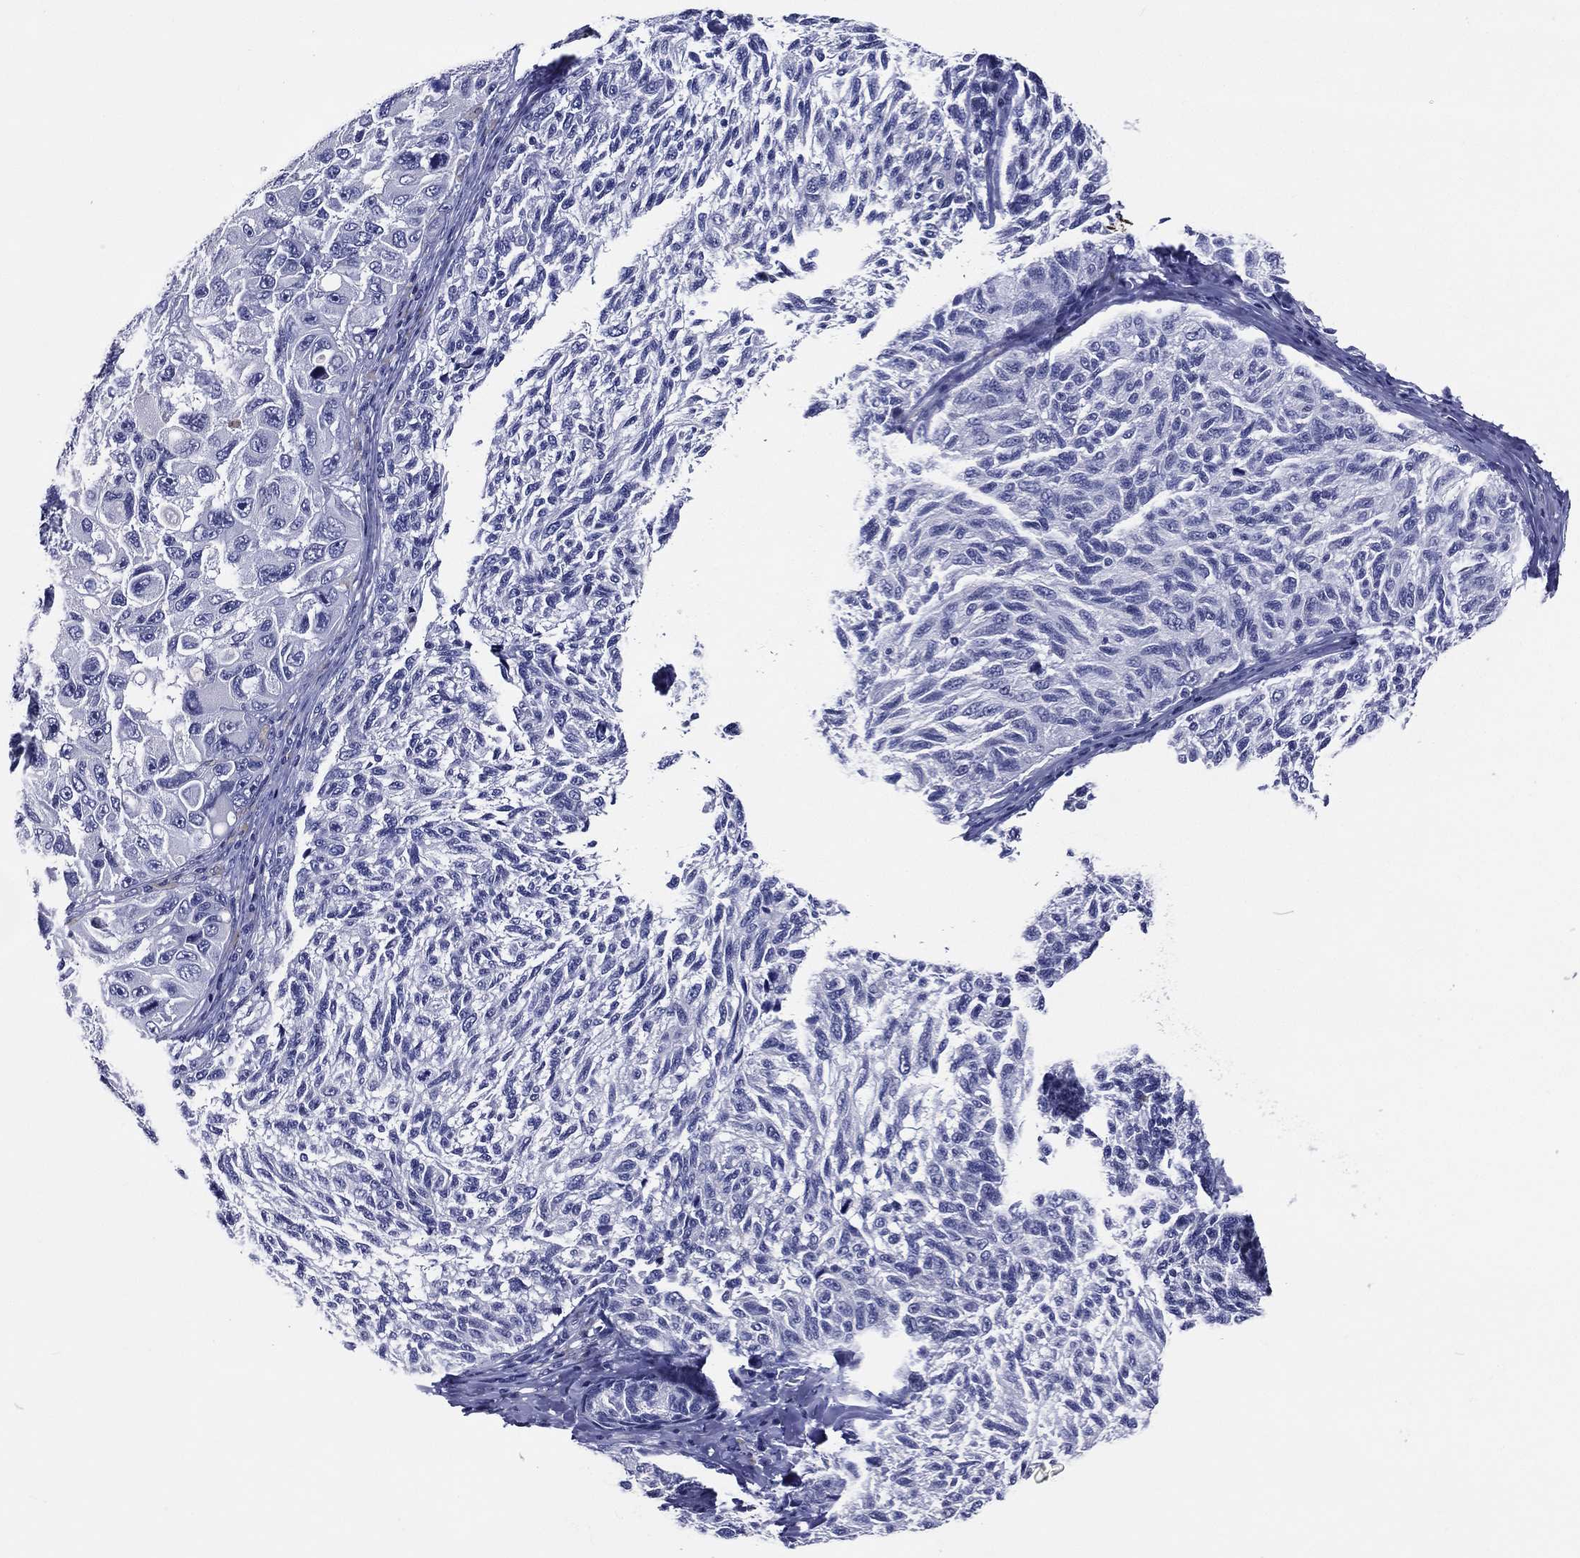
{"staining": {"intensity": "negative", "quantity": "none", "location": "none"}, "tissue": "melanoma", "cell_type": "Tumor cells", "image_type": "cancer", "snomed": [{"axis": "morphology", "description": "Malignant melanoma, NOS"}, {"axis": "topography", "description": "Skin"}], "caption": "An IHC histopathology image of malignant melanoma is shown. There is no staining in tumor cells of malignant melanoma.", "gene": "ACE2", "patient": {"sex": "female", "age": 73}}